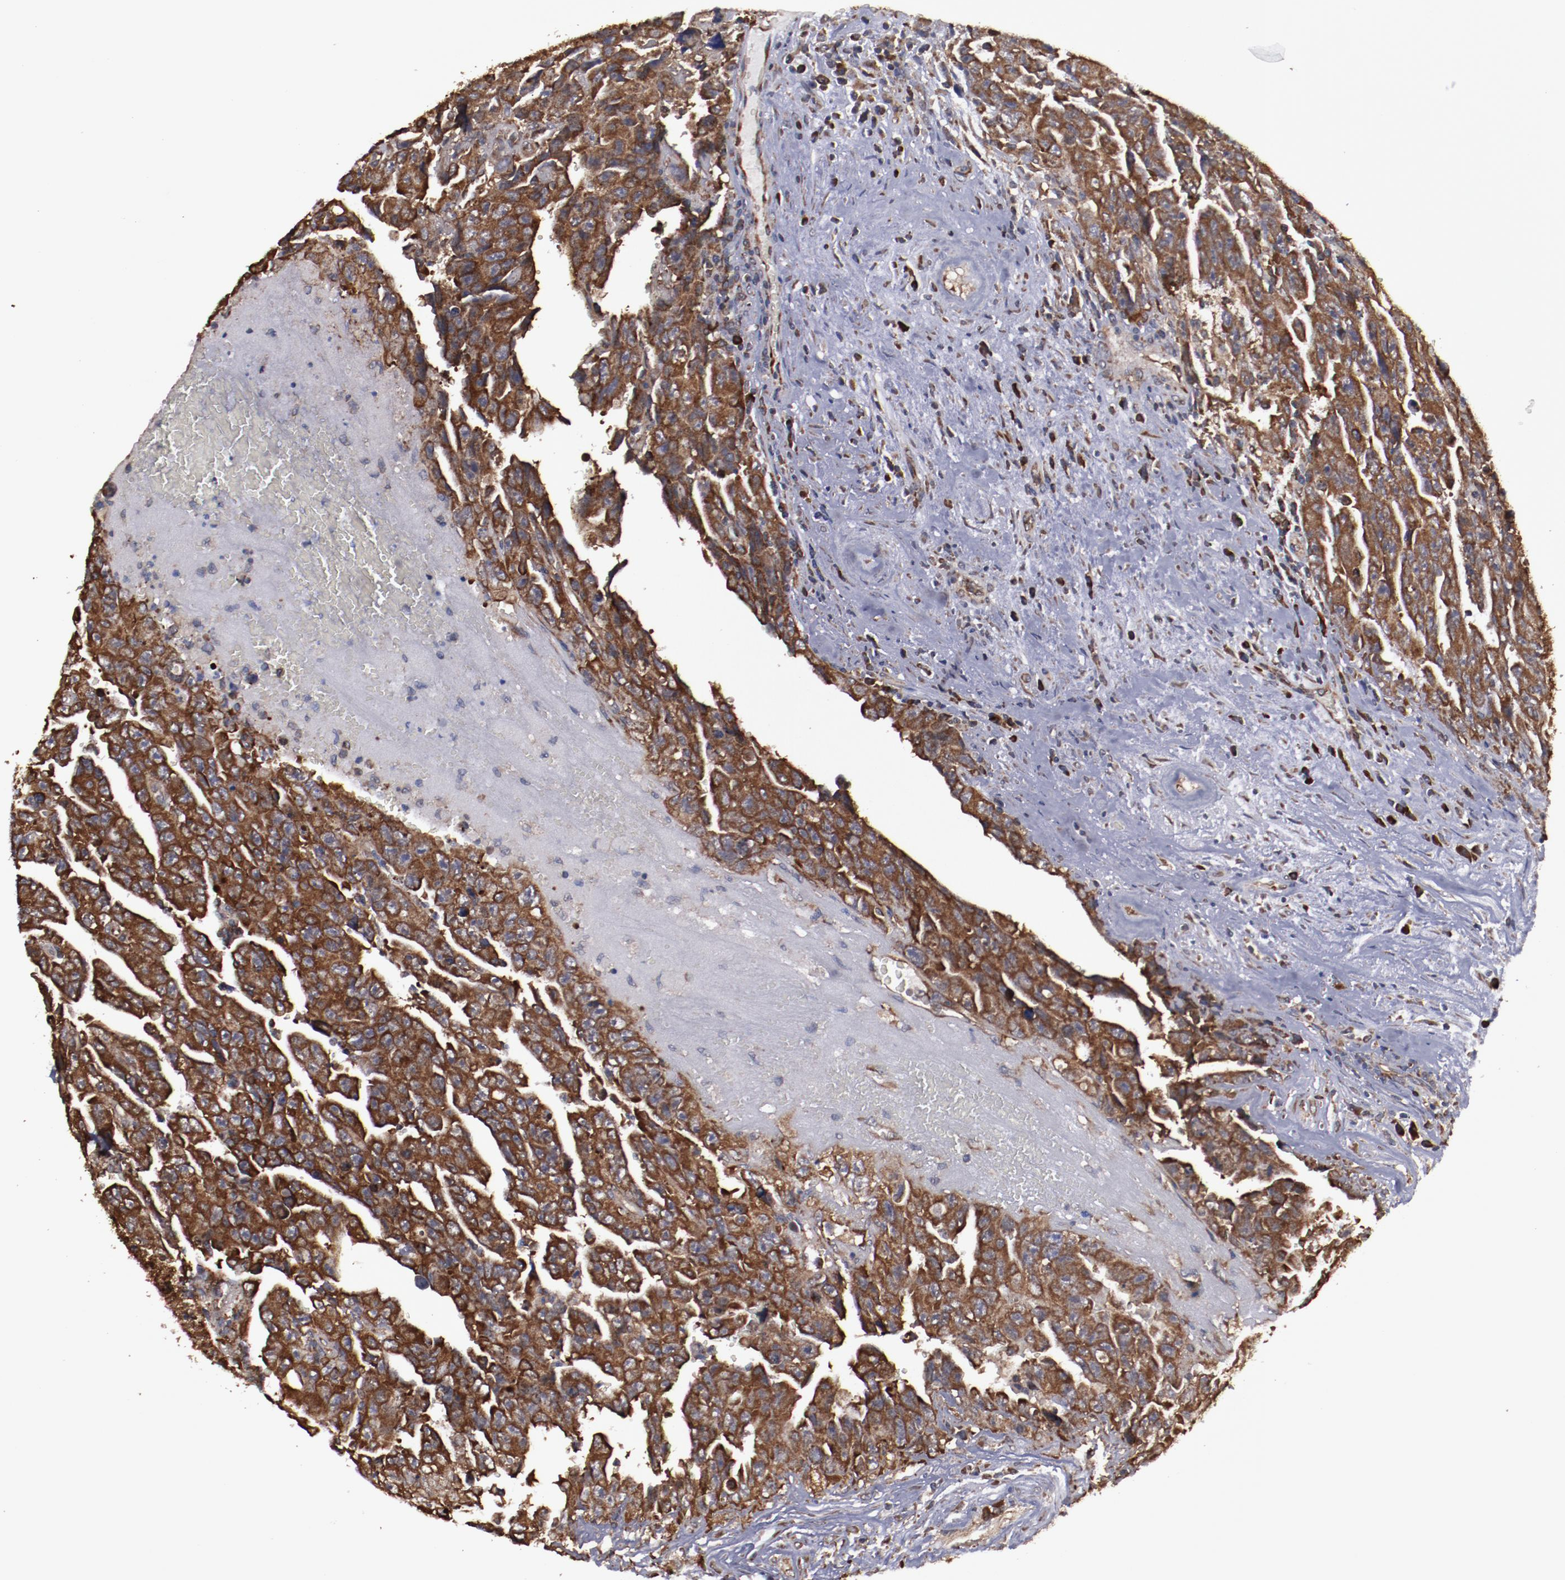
{"staining": {"intensity": "strong", "quantity": ">75%", "location": "cytoplasmic/membranous"}, "tissue": "testis cancer", "cell_type": "Tumor cells", "image_type": "cancer", "snomed": [{"axis": "morphology", "description": "Carcinoma, Embryonal, NOS"}, {"axis": "topography", "description": "Testis"}], "caption": "An immunohistochemistry photomicrograph of tumor tissue is shown. Protein staining in brown labels strong cytoplasmic/membranous positivity in testis cancer within tumor cells.", "gene": "RPS4Y1", "patient": {"sex": "male", "age": 28}}